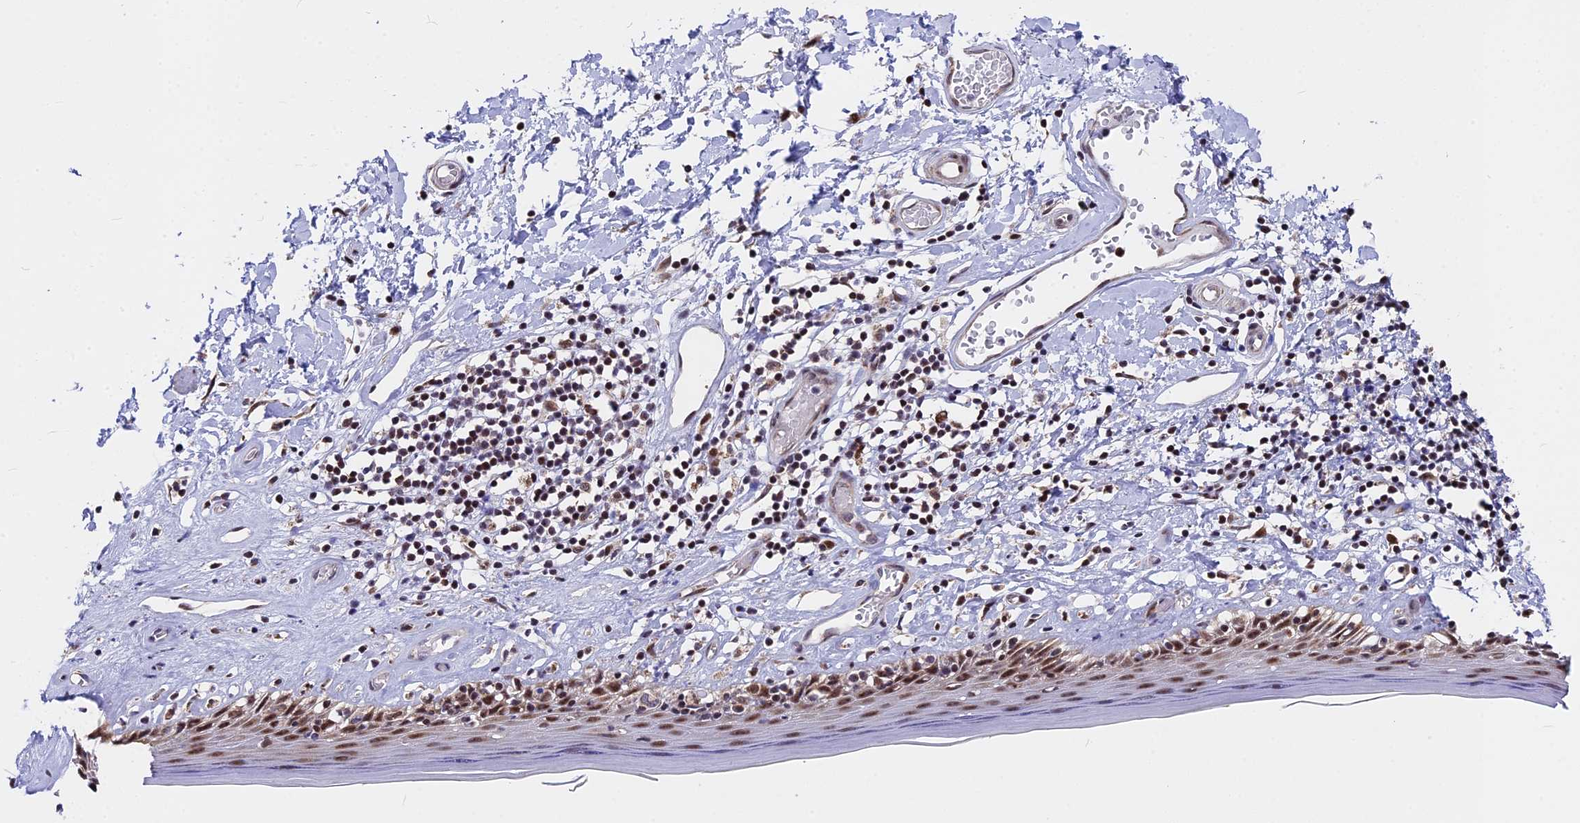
{"staining": {"intensity": "moderate", "quantity": ">75%", "location": "cytoplasmic/membranous,nuclear"}, "tissue": "skin", "cell_type": "Epidermal cells", "image_type": "normal", "snomed": [{"axis": "morphology", "description": "Normal tissue, NOS"}, {"axis": "topography", "description": "Adipose tissue"}, {"axis": "topography", "description": "Vascular tissue"}, {"axis": "topography", "description": "Vulva"}, {"axis": "topography", "description": "Peripheral nerve tissue"}], "caption": "IHC of benign human skin exhibits medium levels of moderate cytoplasmic/membranous,nuclear staining in about >75% of epidermal cells. IHC stains the protein in brown and the nuclei are stained blue.", "gene": "FAM174C", "patient": {"sex": "female", "age": 86}}